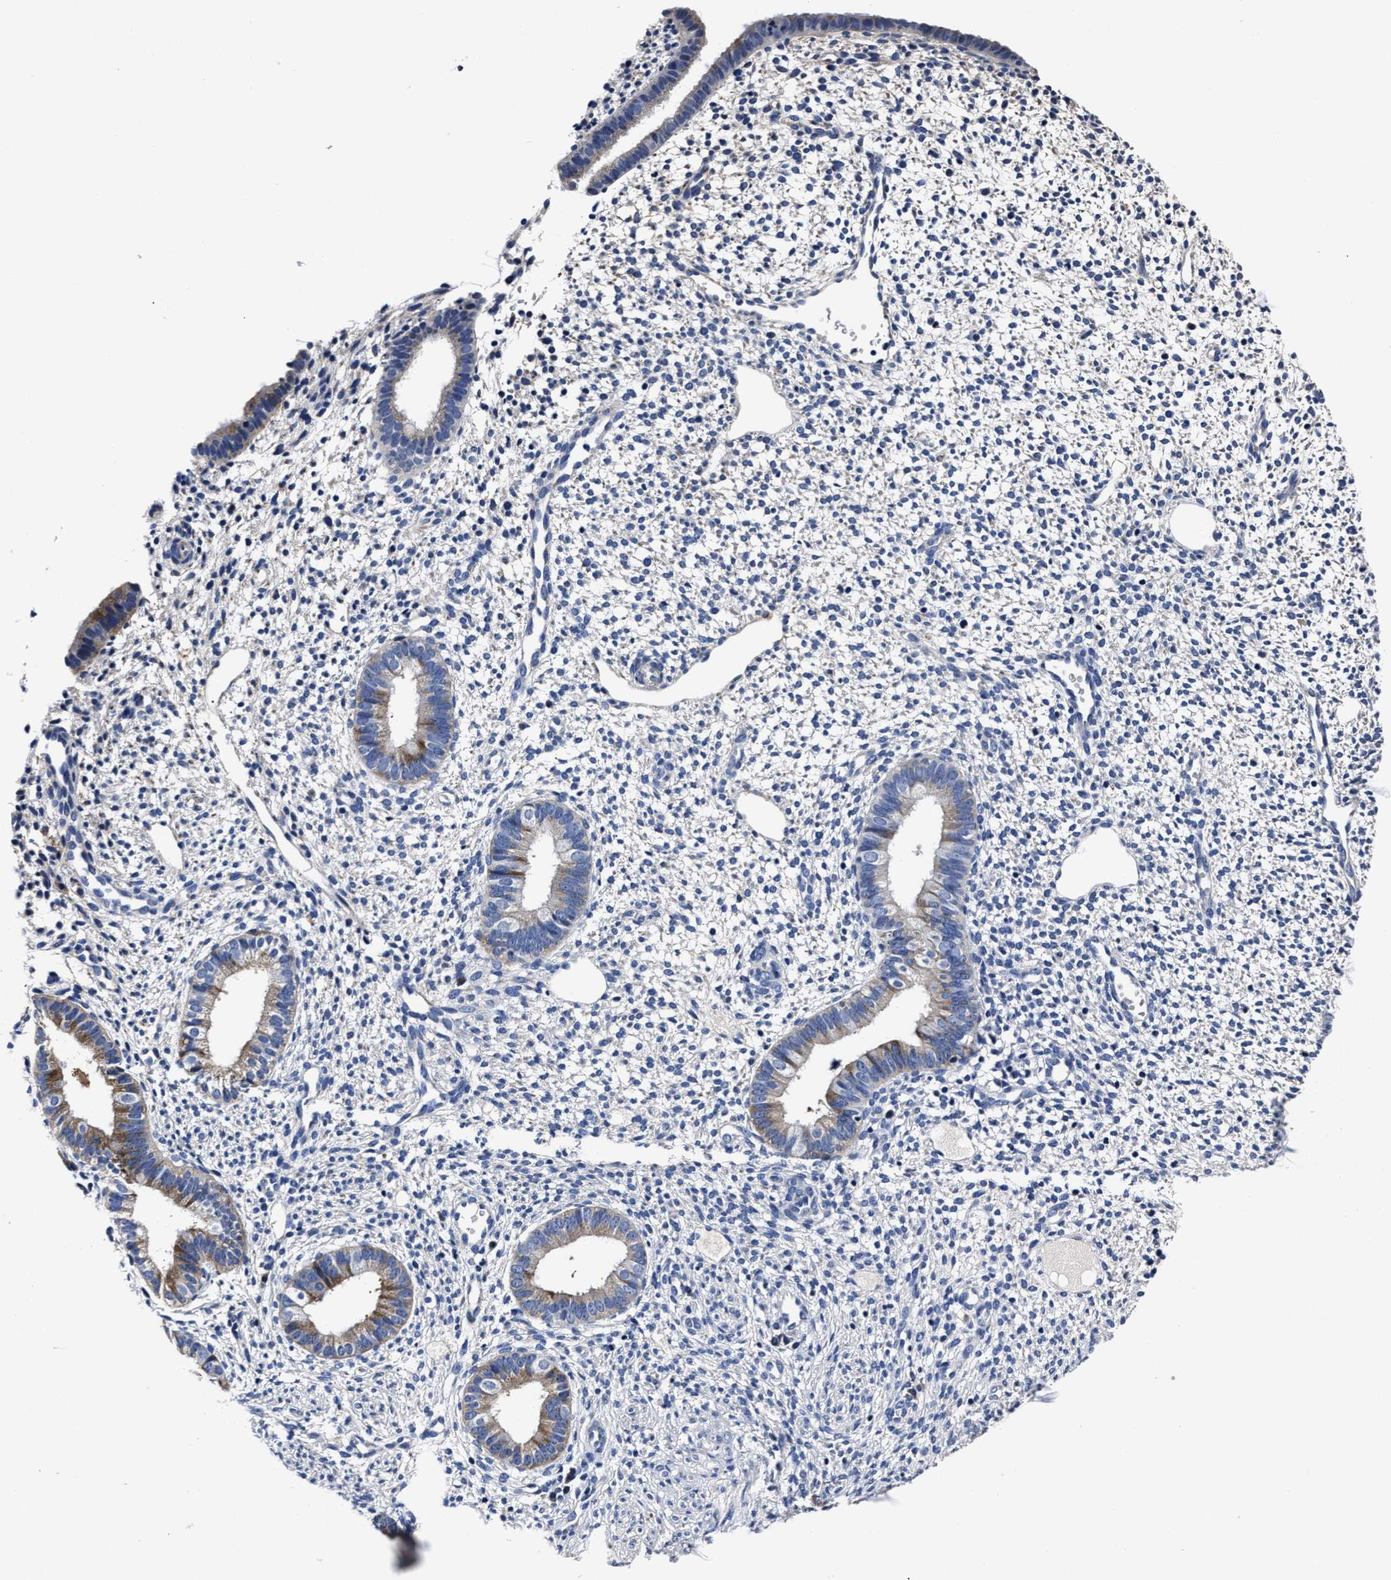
{"staining": {"intensity": "negative", "quantity": "none", "location": "none"}, "tissue": "endometrium", "cell_type": "Cells in endometrial stroma", "image_type": "normal", "snomed": [{"axis": "morphology", "description": "Normal tissue, NOS"}, {"axis": "topography", "description": "Endometrium"}], "caption": "High power microscopy micrograph of an IHC histopathology image of normal endometrium, revealing no significant staining in cells in endometrial stroma.", "gene": "OLFML2A", "patient": {"sex": "female", "age": 46}}